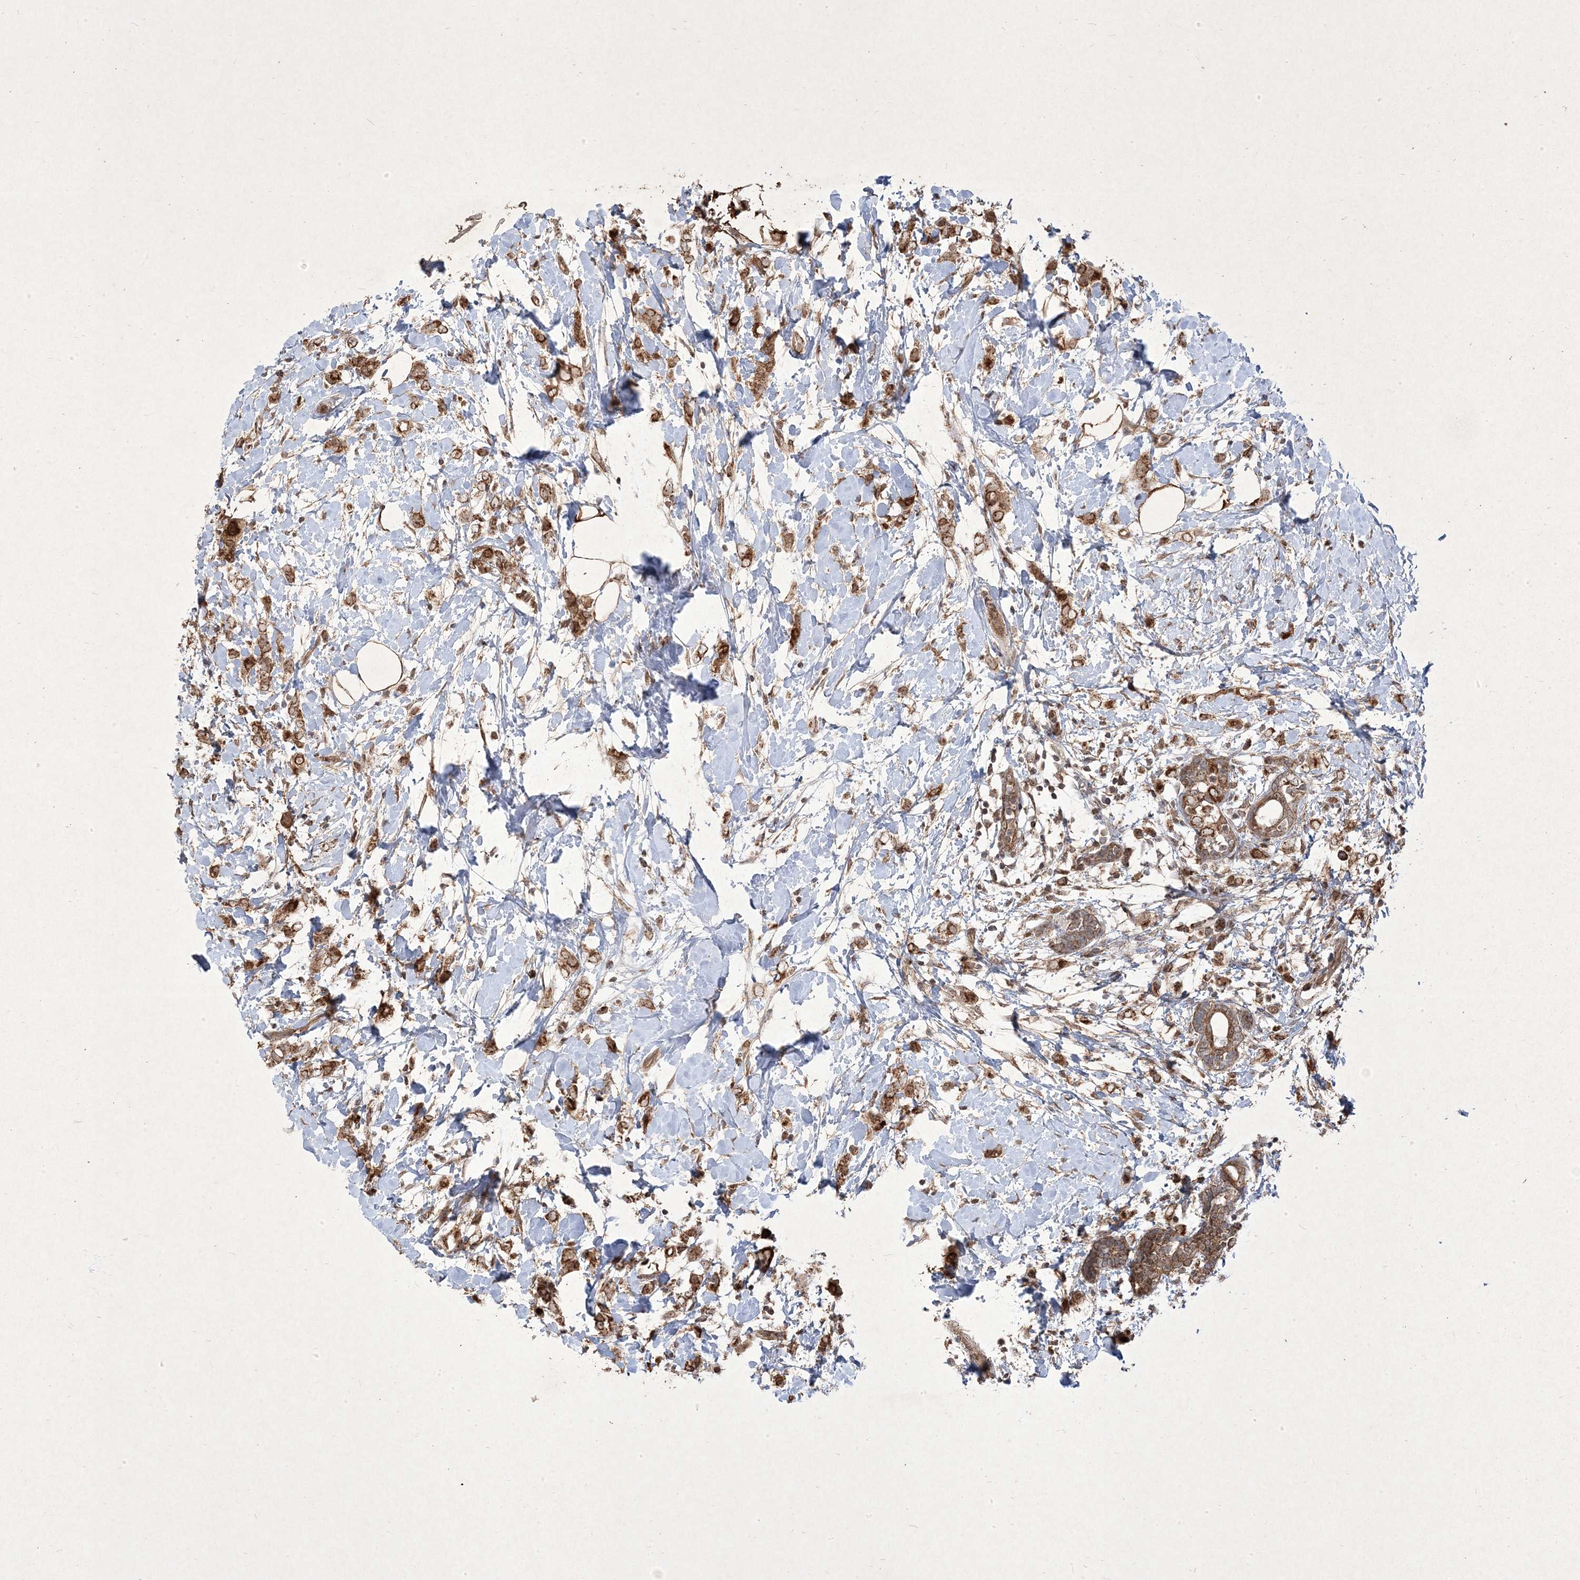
{"staining": {"intensity": "moderate", "quantity": ">75%", "location": "cytoplasmic/membranous,nuclear"}, "tissue": "breast cancer", "cell_type": "Tumor cells", "image_type": "cancer", "snomed": [{"axis": "morphology", "description": "Normal tissue, NOS"}, {"axis": "morphology", "description": "Lobular carcinoma"}, {"axis": "topography", "description": "Breast"}], "caption": "Protein staining exhibits moderate cytoplasmic/membranous and nuclear expression in approximately >75% of tumor cells in breast lobular carcinoma.", "gene": "PLEKHM2", "patient": {"sex": "female", "age": 47}}